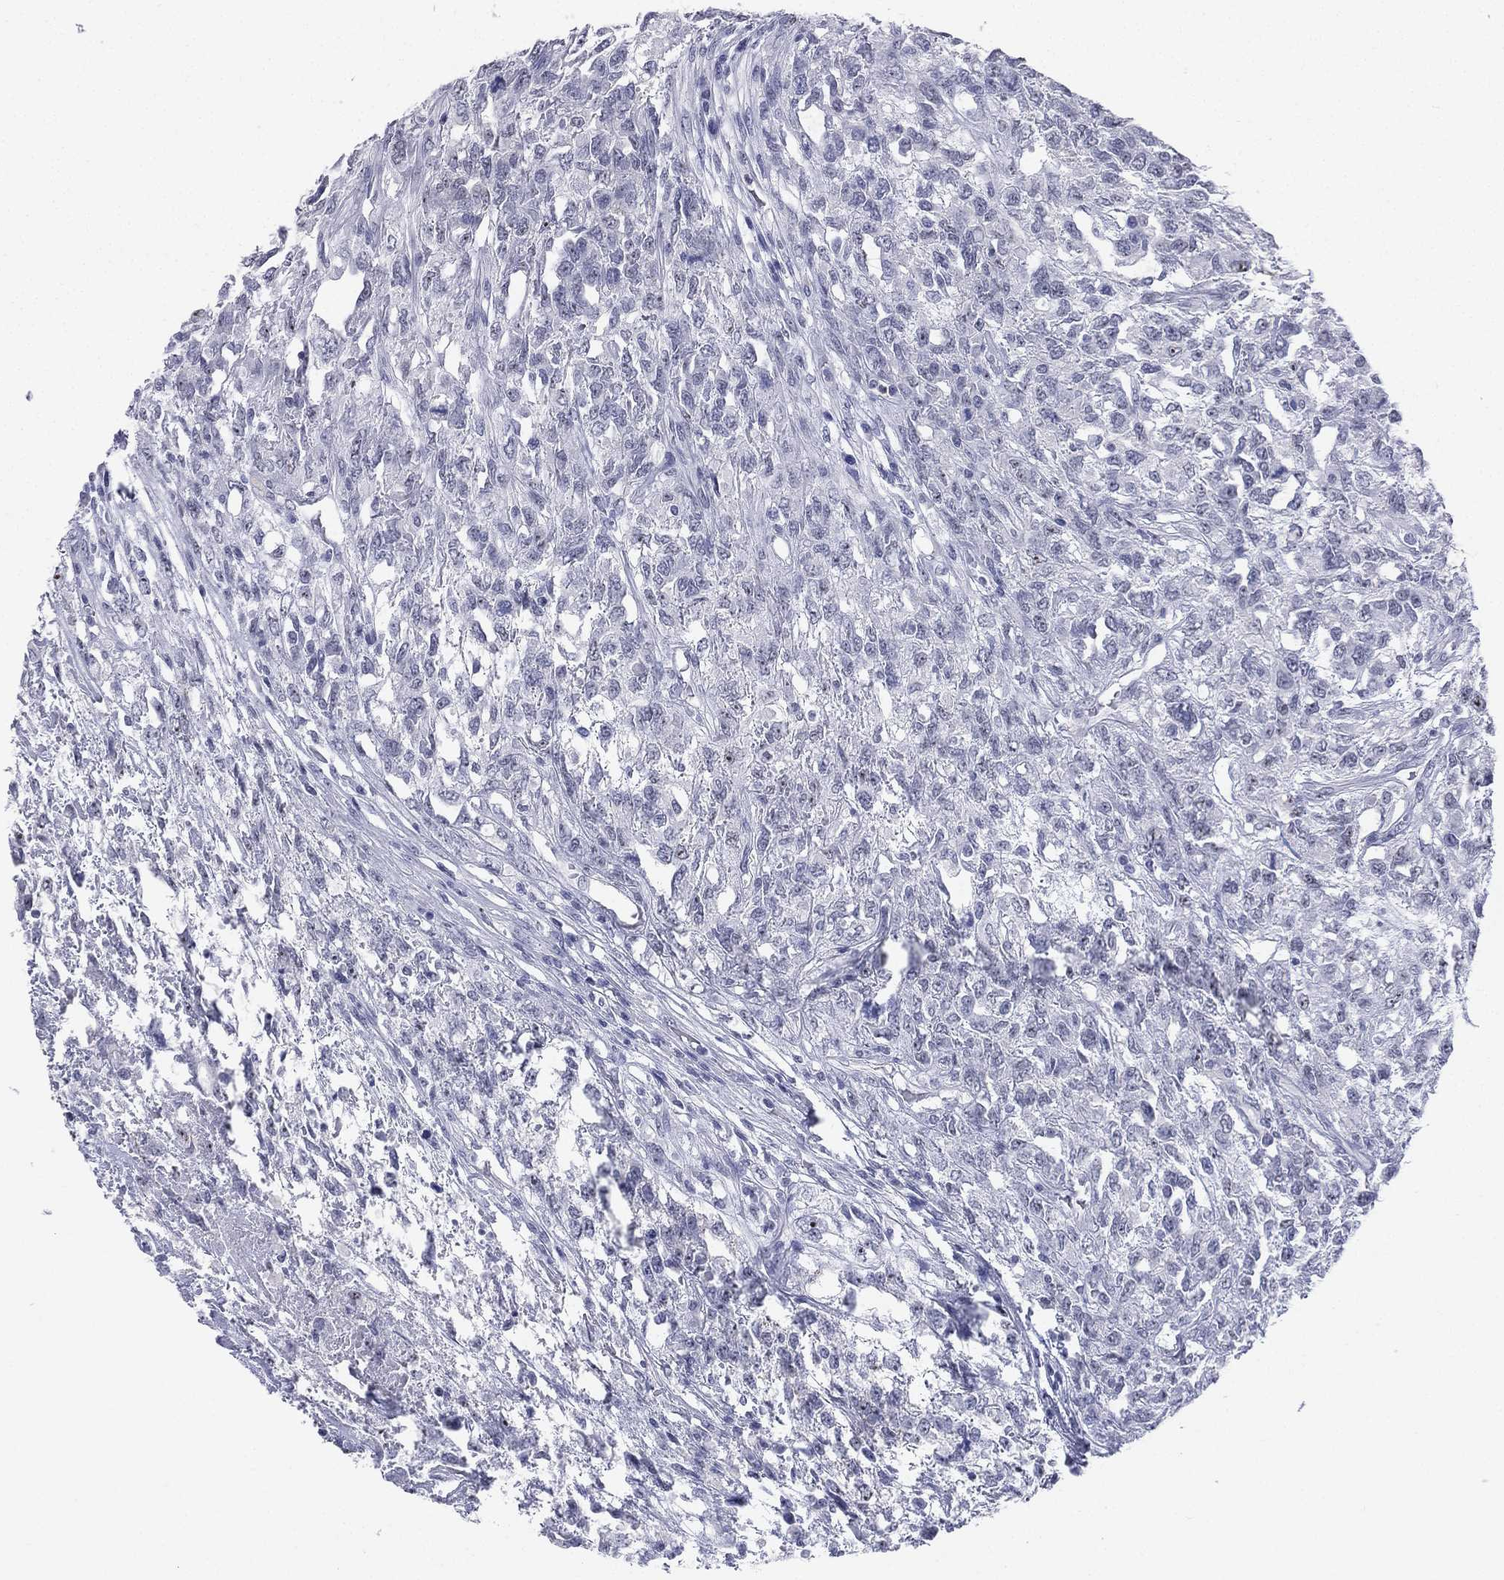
{"staining": {"intensity": "negative", "quantity": "none", "location": "none"}, "tissue": "testis cancer", "cell_type": "Tumor cells", "image_type": "cancer", "snomed": [{"axis": "morphology", "description": "Seminoma, NOS"}, {"axis": "topography", "description": "Testis"}], "caption": "This is an IHC photomicrograph of human testis cancer. There is no expression in tumor cells.", "gene": "CD22", "patient": {"sex": "male", "age": 52}}